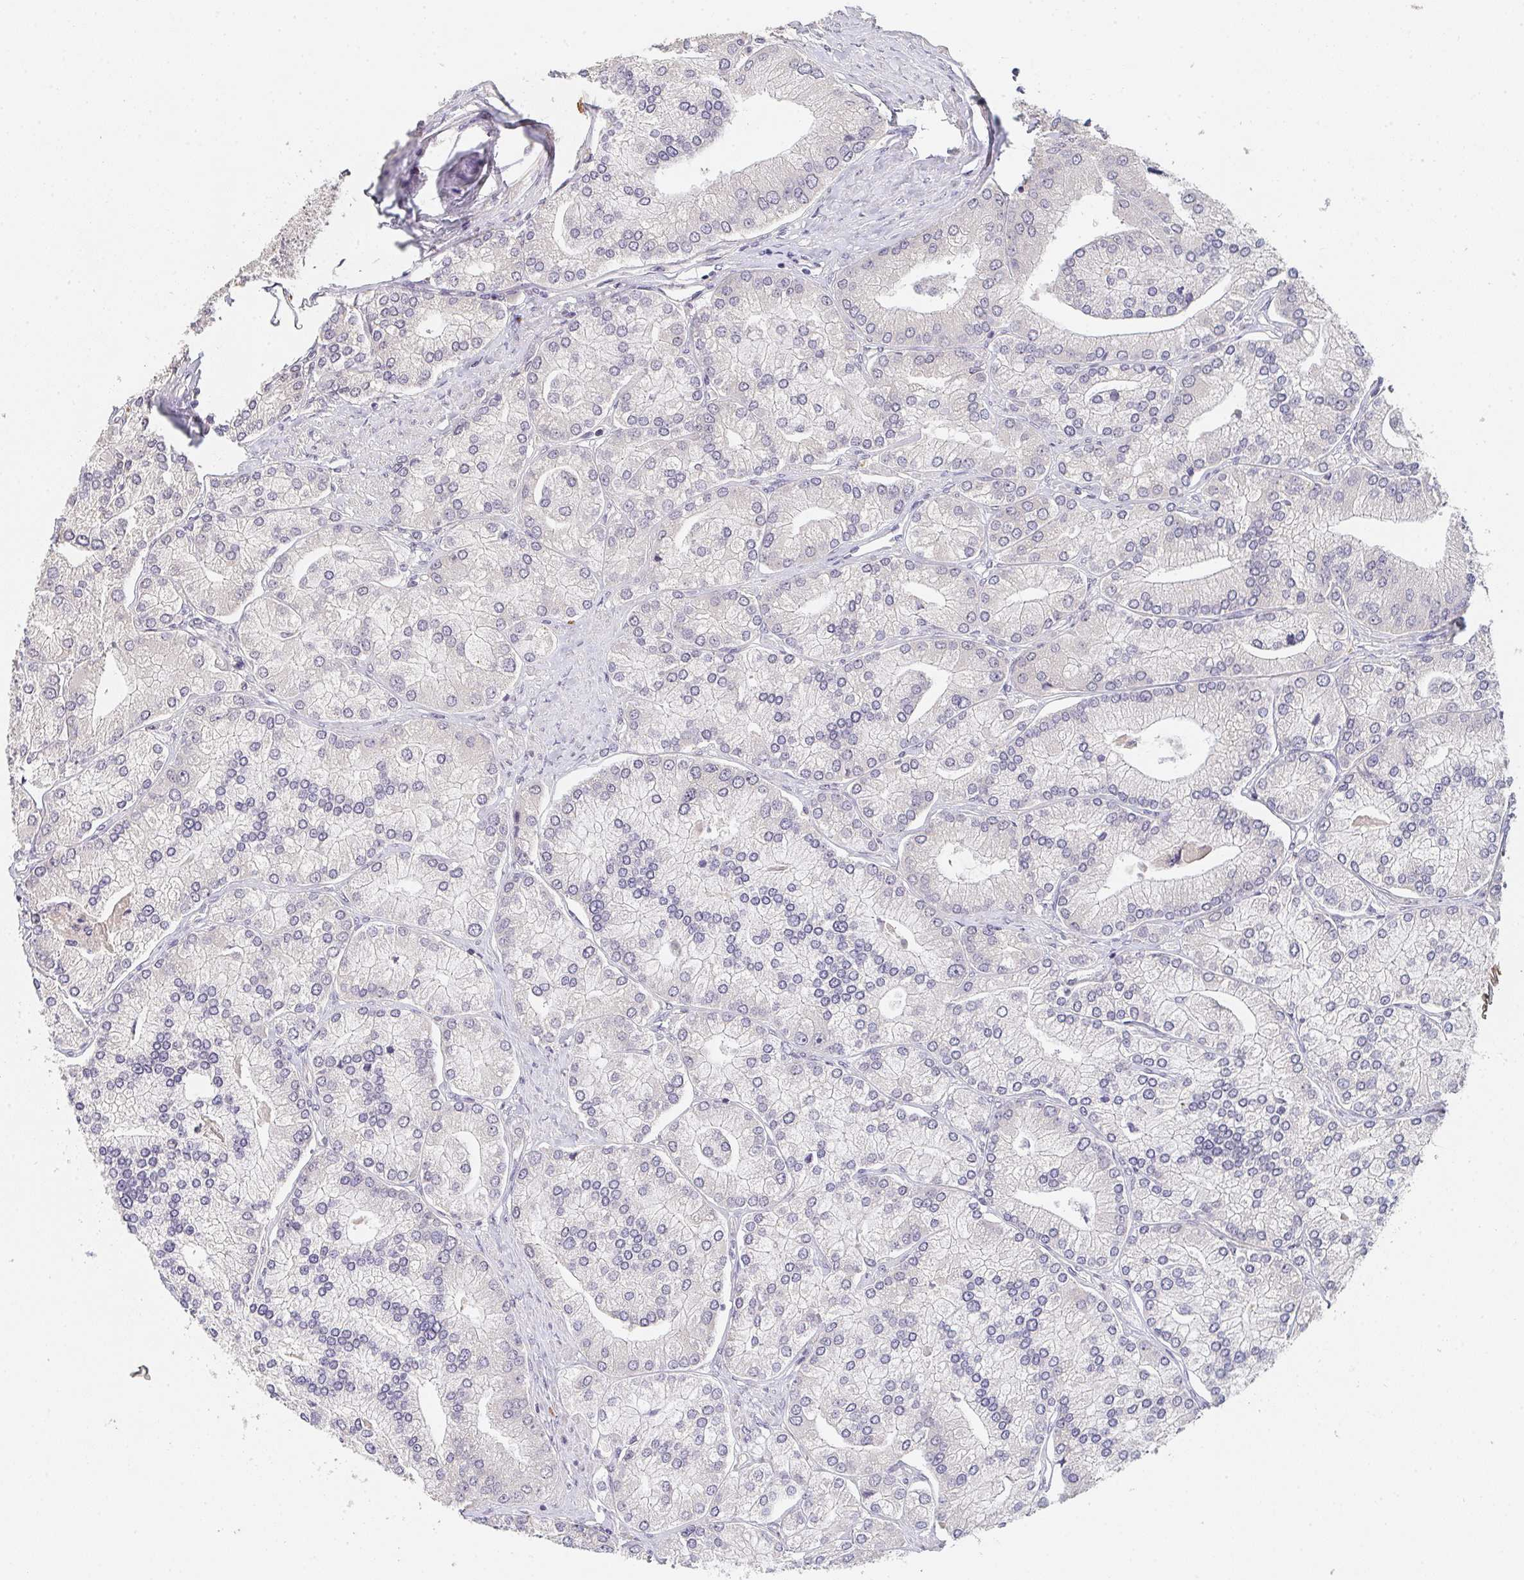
{"staining": {"intensity": "negative", "quantity": "none", "location": "none"}, "tissue": "prostate cancer", "cell_type": "Tumor cells", "image_type": "cancer", "snomed": [{"axis": "morphology", "description": "Adenocarcinoma, High grade"}, {"axis": "topography", "description": "Prostate"}], "caption": "Immunohistochemistry of human high-grade adenocarcinoma (prostate) displays no expression in tumor cells.", "gene": "TMEM219", "patient": {"sex": "male", "age": 61}}